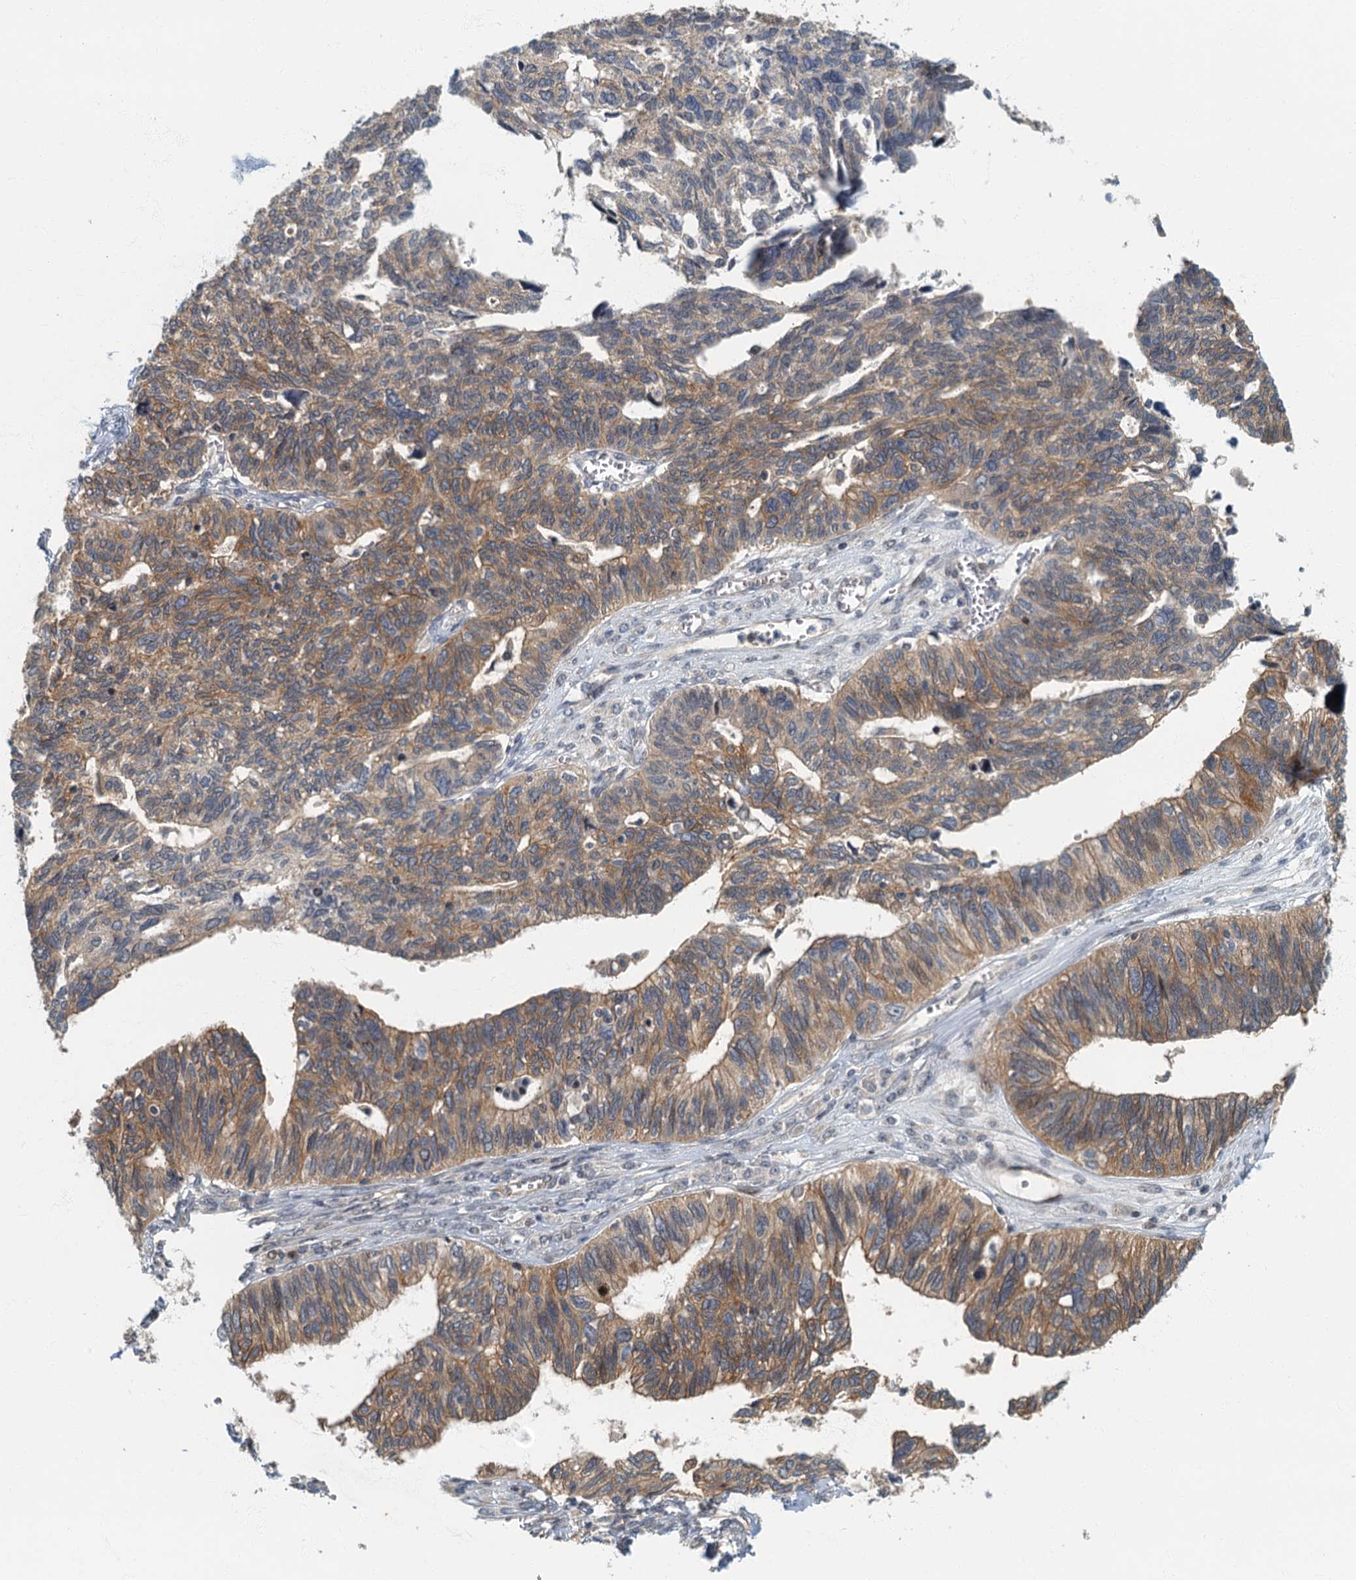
{"staining": {"intensity": "moderate", "quantity": "25%-75%", "location": "cytoplasmic/membranous"}, "tissue": "ovarian cancer", "cell_type": "Tumor cells", "image_type": "cancer", "snomed": [{"axis": "morphology", "description": "Cystadenocarcinoma, serous, NOS"}, {"axis": "topography", "description": "Ovary"}], "caption": "This micrograph exhibits ovarian cancer stained with immunohistochemistry to label a protein in brown. The cytoplasmic/membranous of tumor cells show moderate positivity for the protein. Nuclei are counter-stained blue.", "gene": "CKAP2L", "patient": {"sex": "female", "age": 79}}